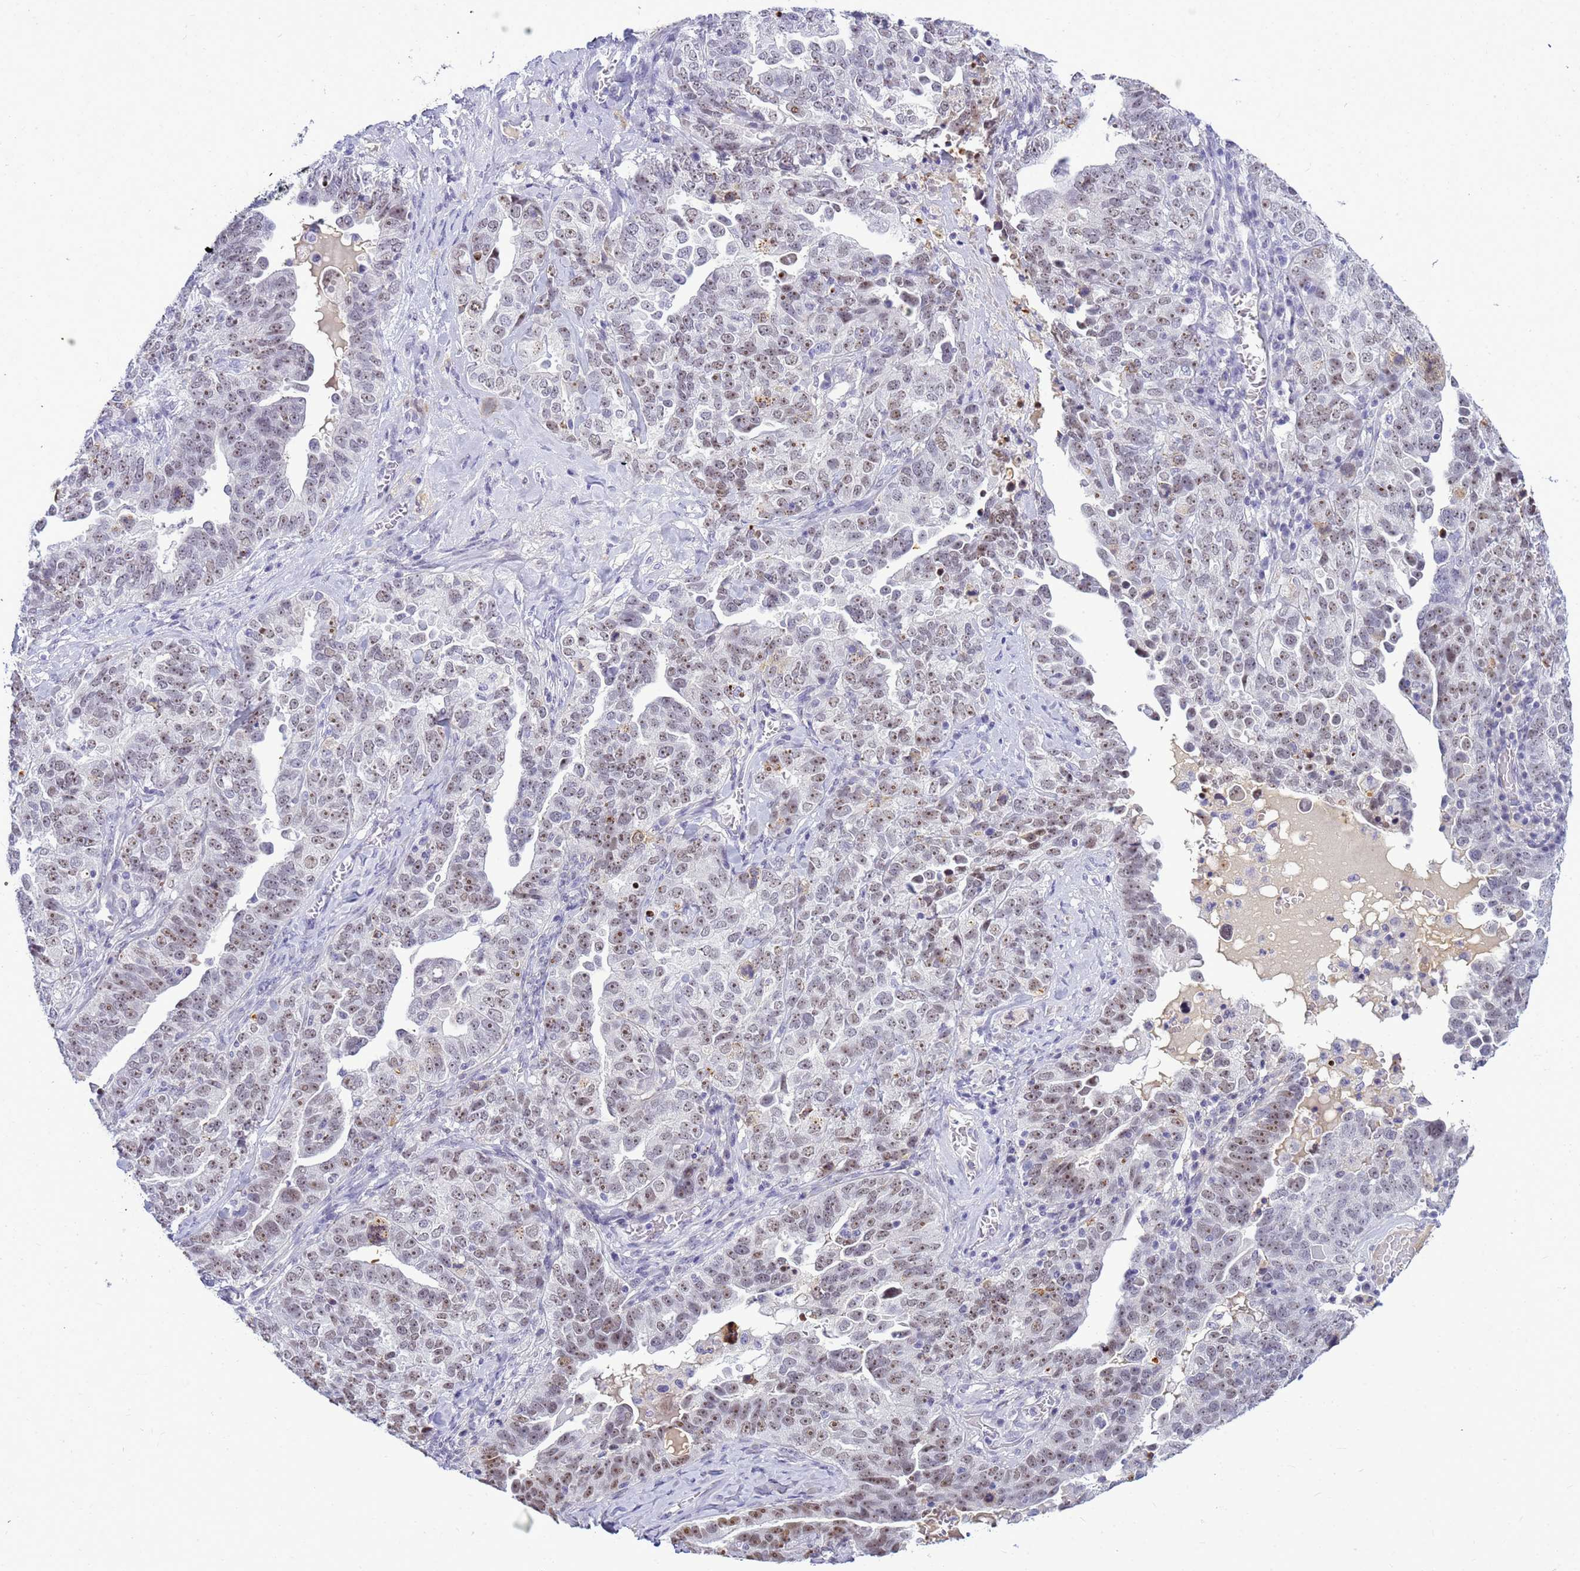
{"staining": {"intensity": "weak", "quantity": ">75%", "location": "nuclear"}, "tissue": "ovarian cancer", "cell_type": "Tumor cells", "image_type": "cancer", "snomed": [{"axis": "morphology", "description": "Carcinoma, endometroid"}, {"axis": "topography", "description": "Ovary"}], "caption": "This histopathology image shows immunohistochemistry (IHC) staining of ovarian endometroid carcinoma, with low weak nuclear expression in approximately >75% of tumor cells.", "gene": "DMRTC2", "patient": {"sex": "female", "age": 62}}